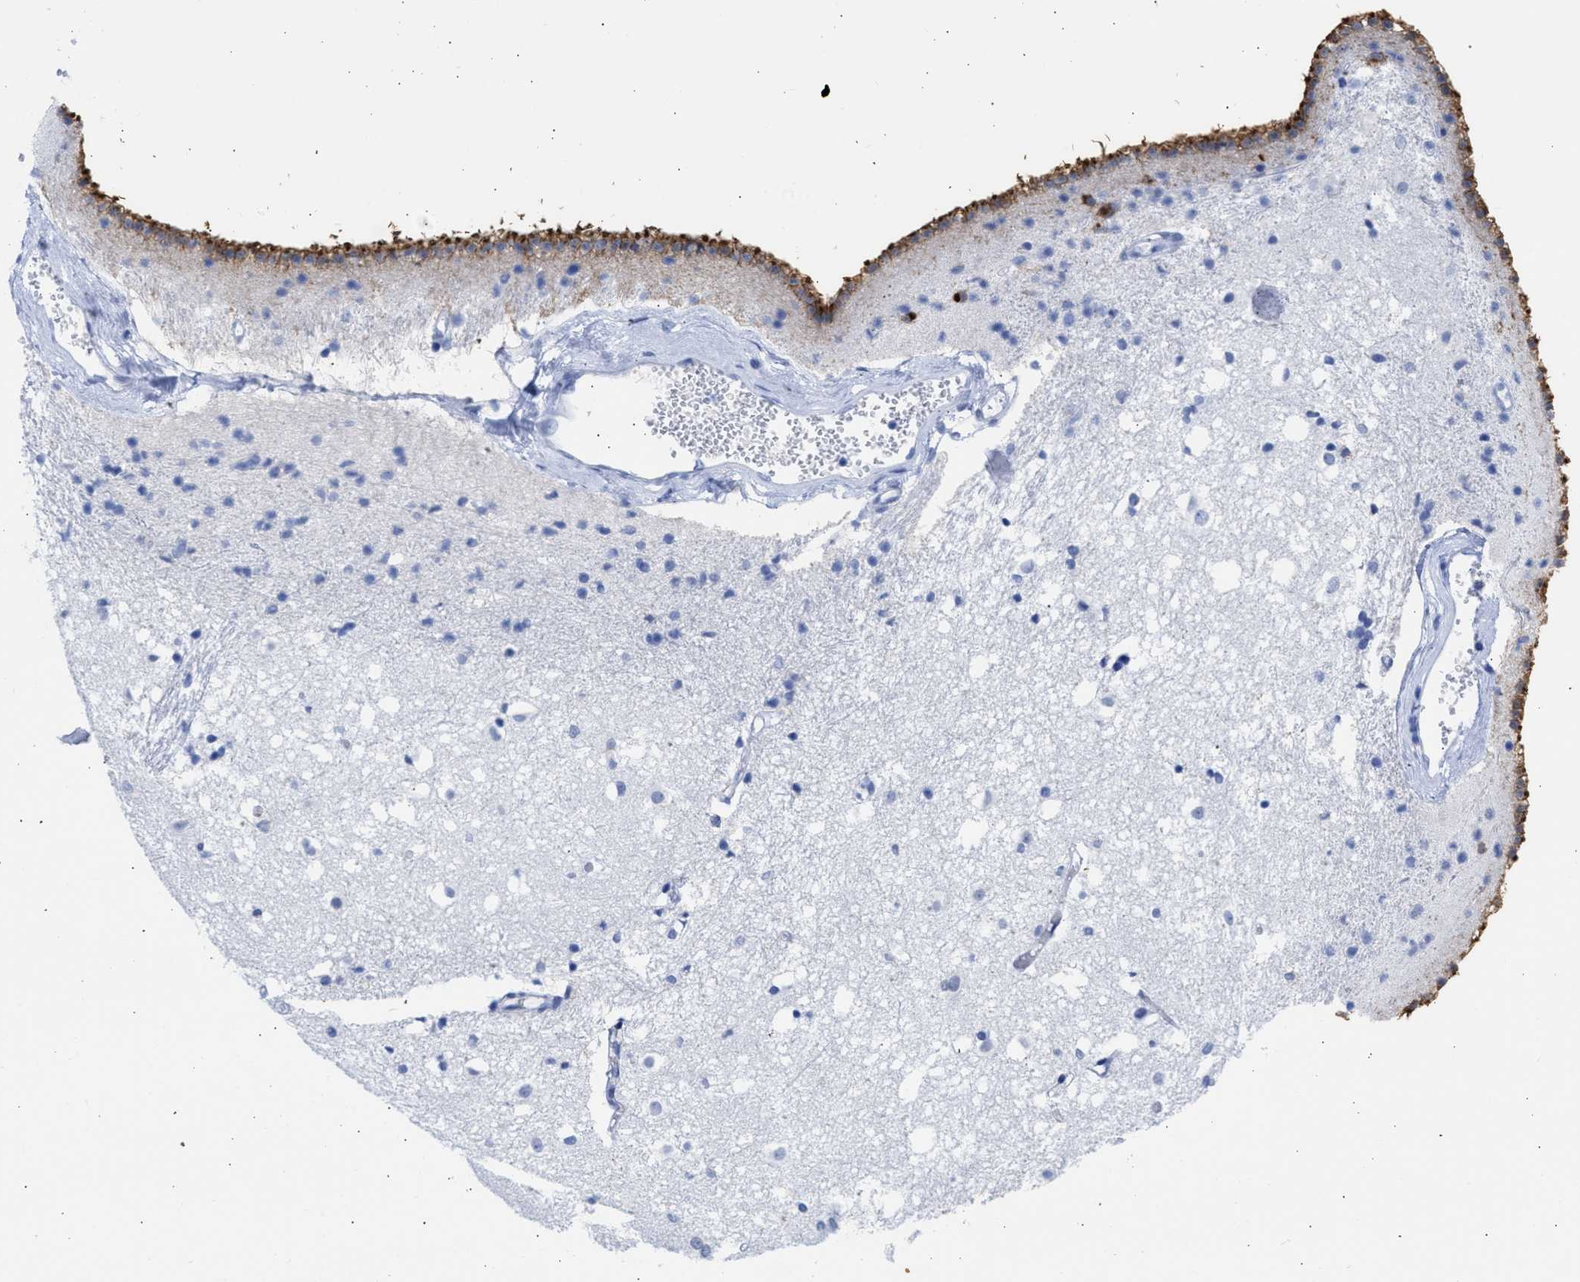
{"staining": {"intensity": "moderate", "quantity": "<25%", "location": "cytoplasmic/membranous"}, "tissue": "caudate", "cell_type": "Glial cells", "image_type": "normal", "snomed": [{"axis": "morphology", "description": "Normal tissue, NOS"}, {"axis": "topography", "description": "Lateral ventricle wall"}], "caption": "Caudate stained with immunohistochemistry (IHC) shows moderate cytoplasmic/membranous positivity in approximately <25% of glial cells. (DAB = brown stain, brightfield microscopy at high magnification).", "gene": "RSPH1", "patient": {"sex": "male", "age": 45}}